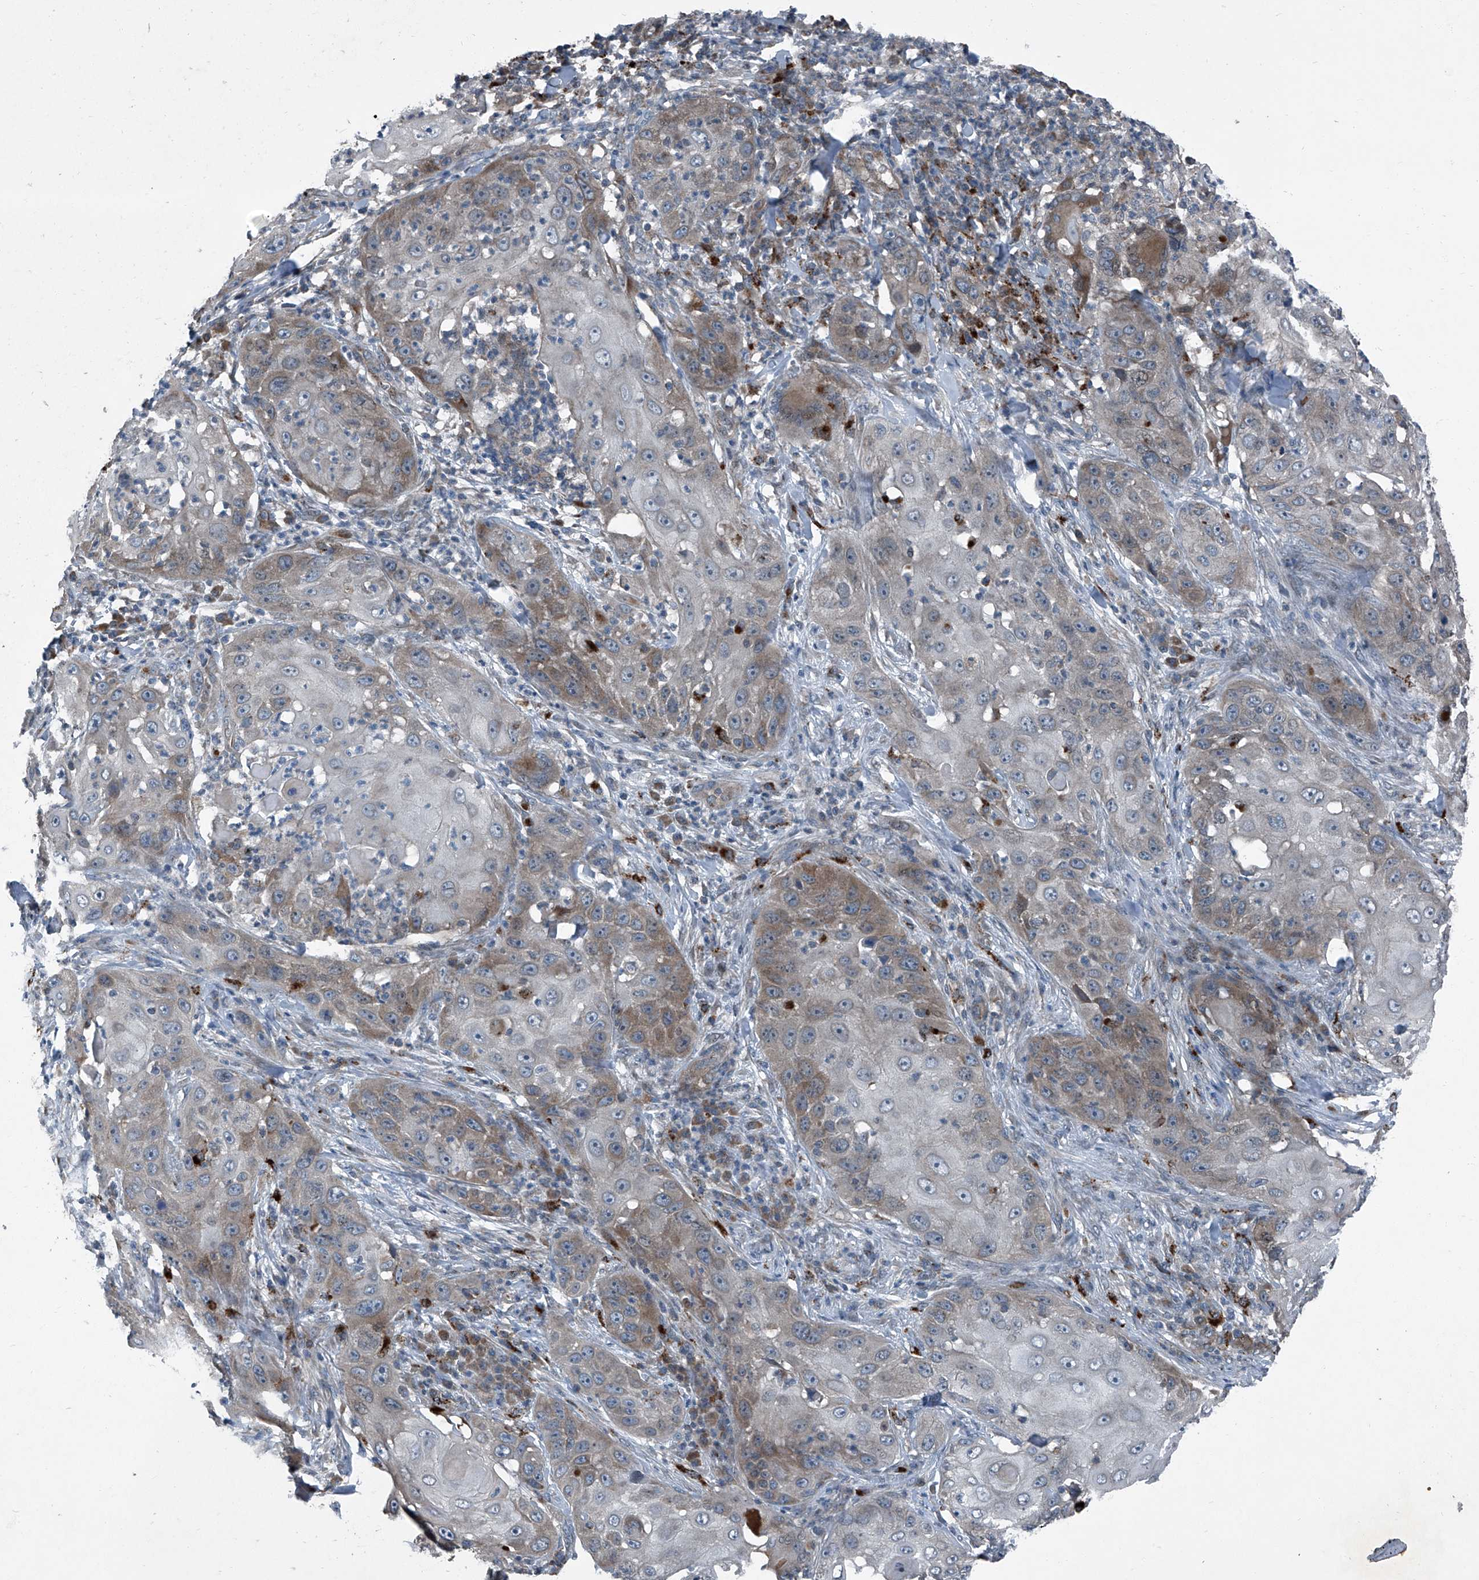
{"staining": {"intensity": "weak", "quantity": "25%-75%", "location": "cytoplasmic/membranous"}, "tissue": "skin cancer", "cell_type": "Tumor cells", "image_type": "cancer", "snomed": [{"axis": "morphology", "description": "Squamous cell carcinoma, NOS"}, {"axis": "topography", "description": "Skin"}], "caption": "A low amount of weak cytoplasmic/membranous positivity is present in about 25%-75% of tumor cells in skin squamous cell carcinoma tissue. (DAB IHC, brown staining for protein, blue staining for nuclei).", "gene": "SENP2", "patient": {"sex": "female", "age": 44}}